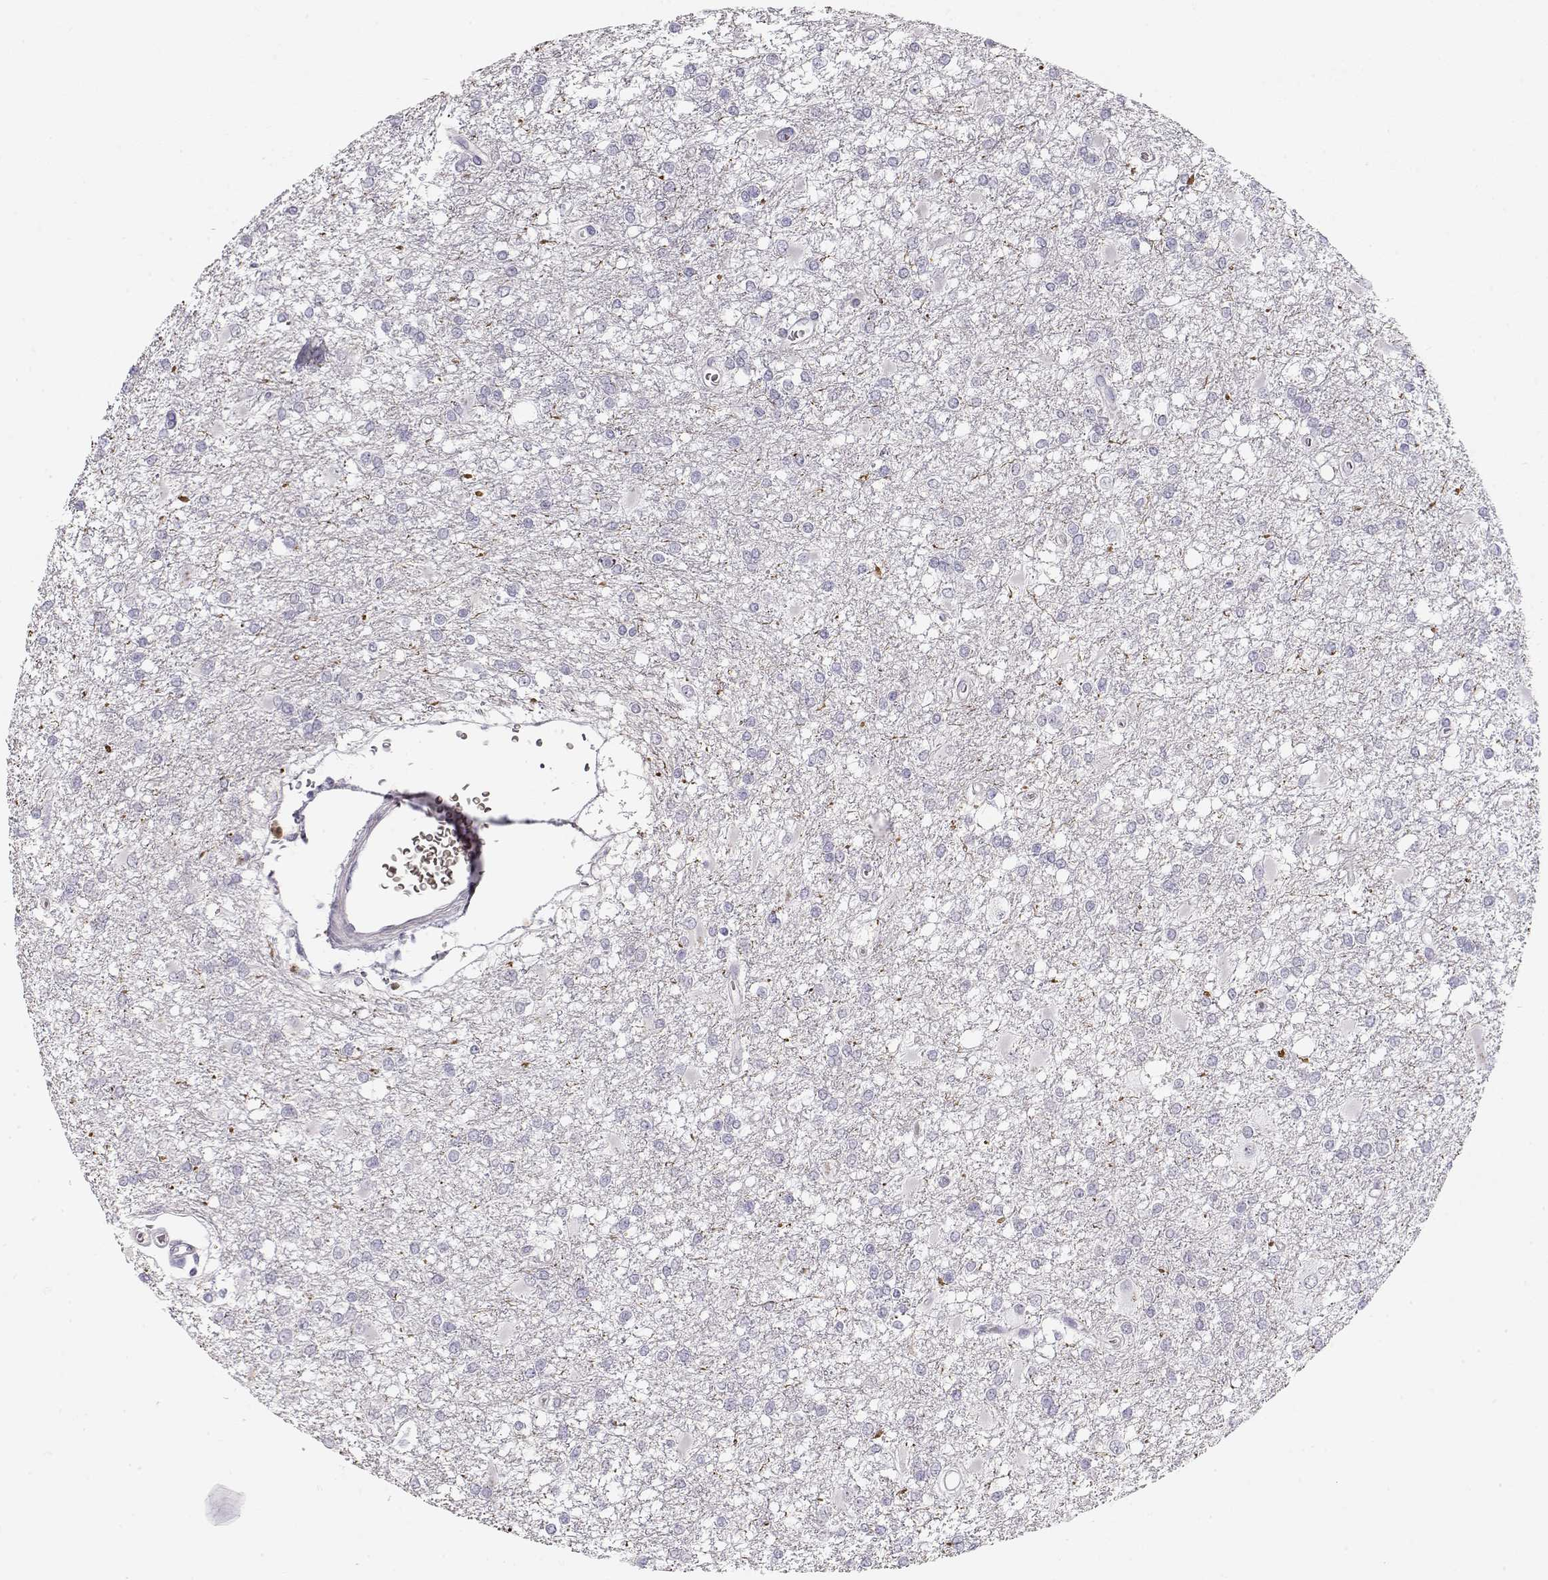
{"staining": {"intensity": "negative", "quantity": "none", "location": "none"}, "tissue": "glioma", "cell_type": "Tumor cells", "image_type": "cancer", "snomed": [{"axis": "morphology", "description": "Glioma, malignant, High grade"}, {"axis": "topography", "description": "Cerebral cortex"}], "caption": "IHC histopathology image of neoplastic tissue: high-grade glioma (malignant) stained with DAB demonstrates no significant protein staining in tumor cells.", "gene": "TTC26", "patient": {"sex": "male", "age": 79}}